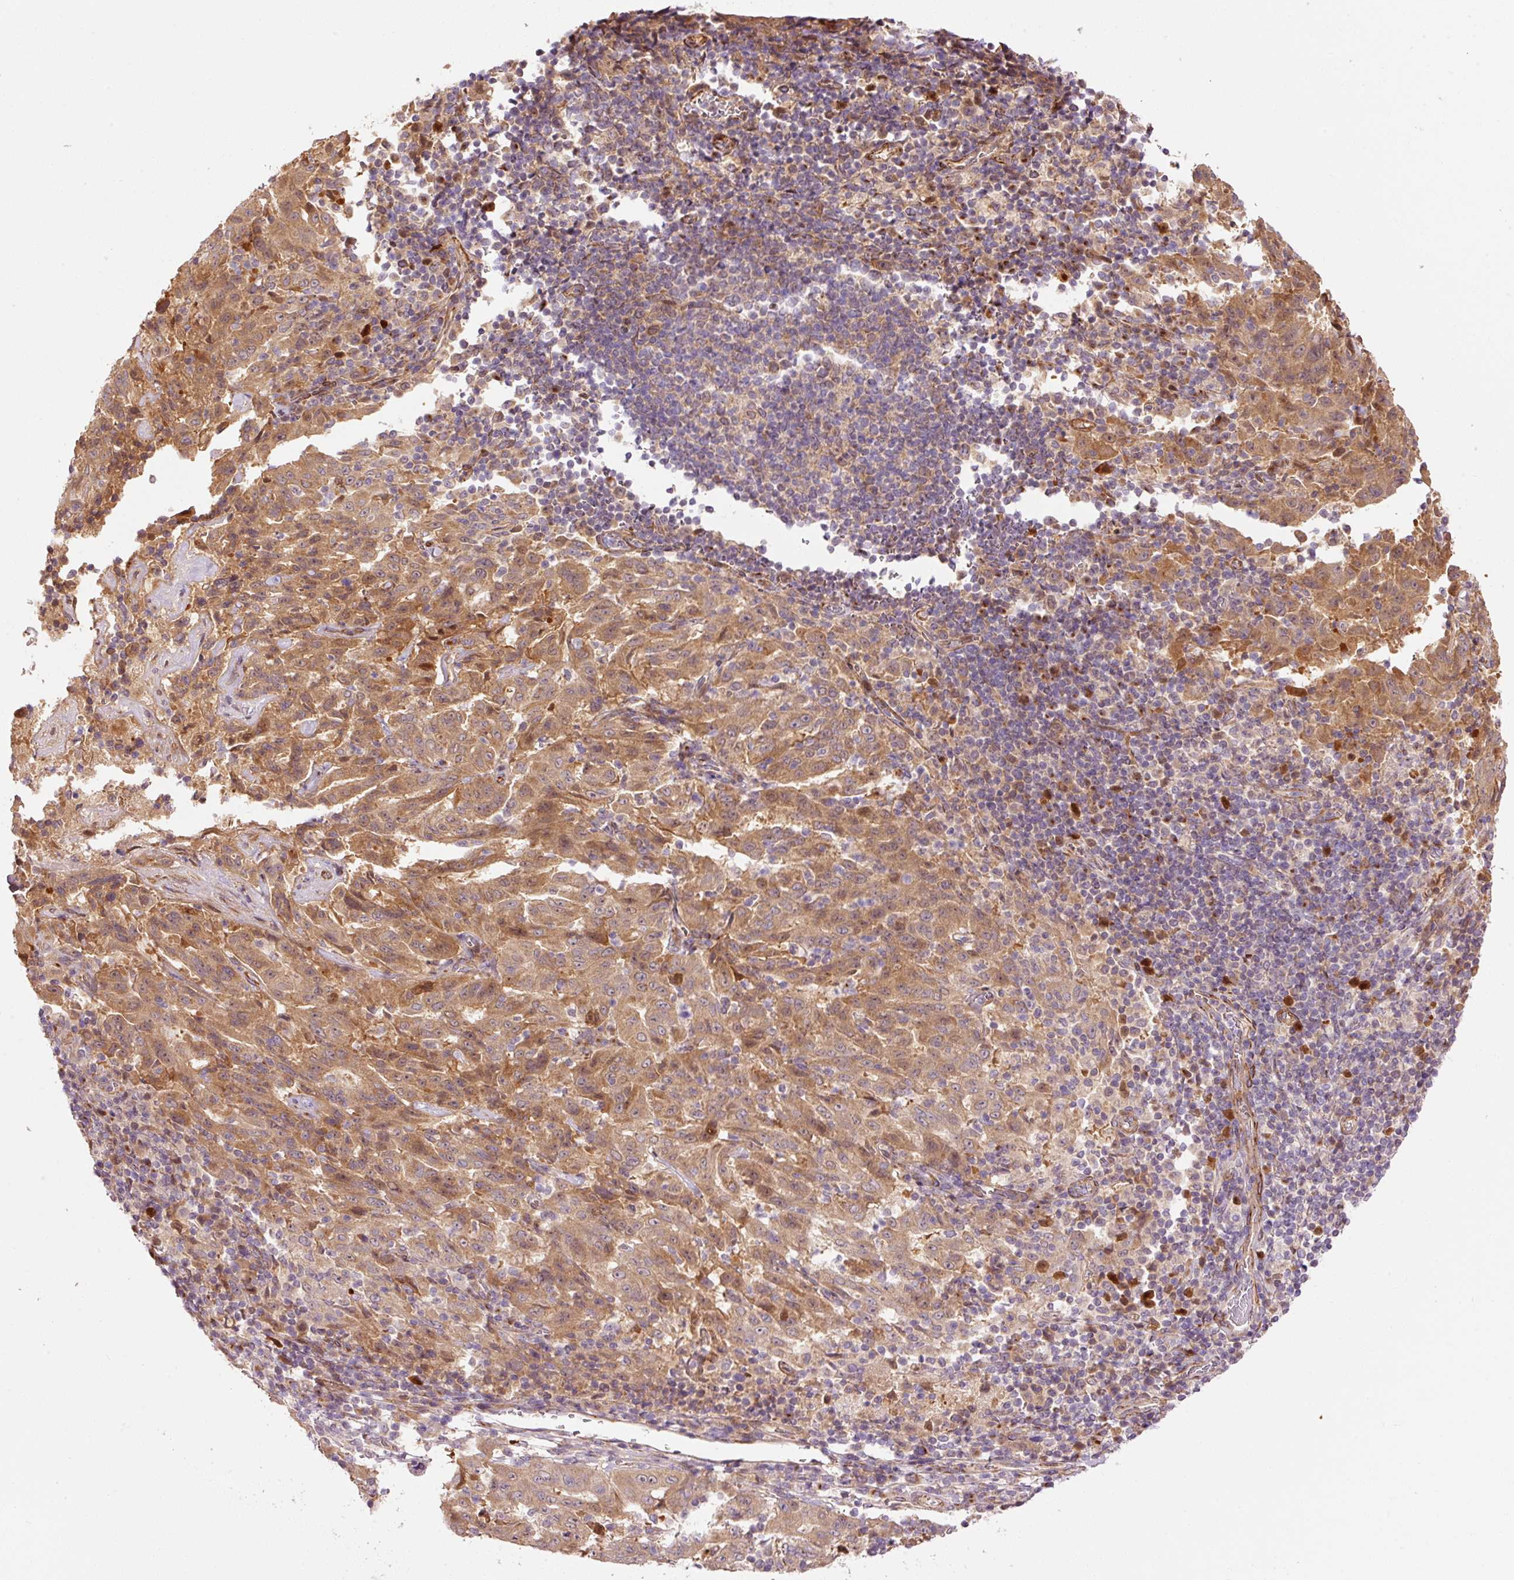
{"staining": {"intensity": "strong", "quantity": ">75%", "location": "cytoplasmic/membranous"}, "tissue": "pancreatic cancer", "cell_type": "Tumor cells", "image_type": "cancer", "snomed": [{"axis": "morphology", "description": "Adenocarcinoma, NOS"}, {"axis": "topography", "description": "Pancreas"}], "caption": "The histopathology image reveals staining of pancreatic cancer, revealing strong cytoplasmic/membranous protein staining (brown color) within tumor cells.", "gene": "PPP1R14B", "patient": {"sex": "male", "age": 63}}